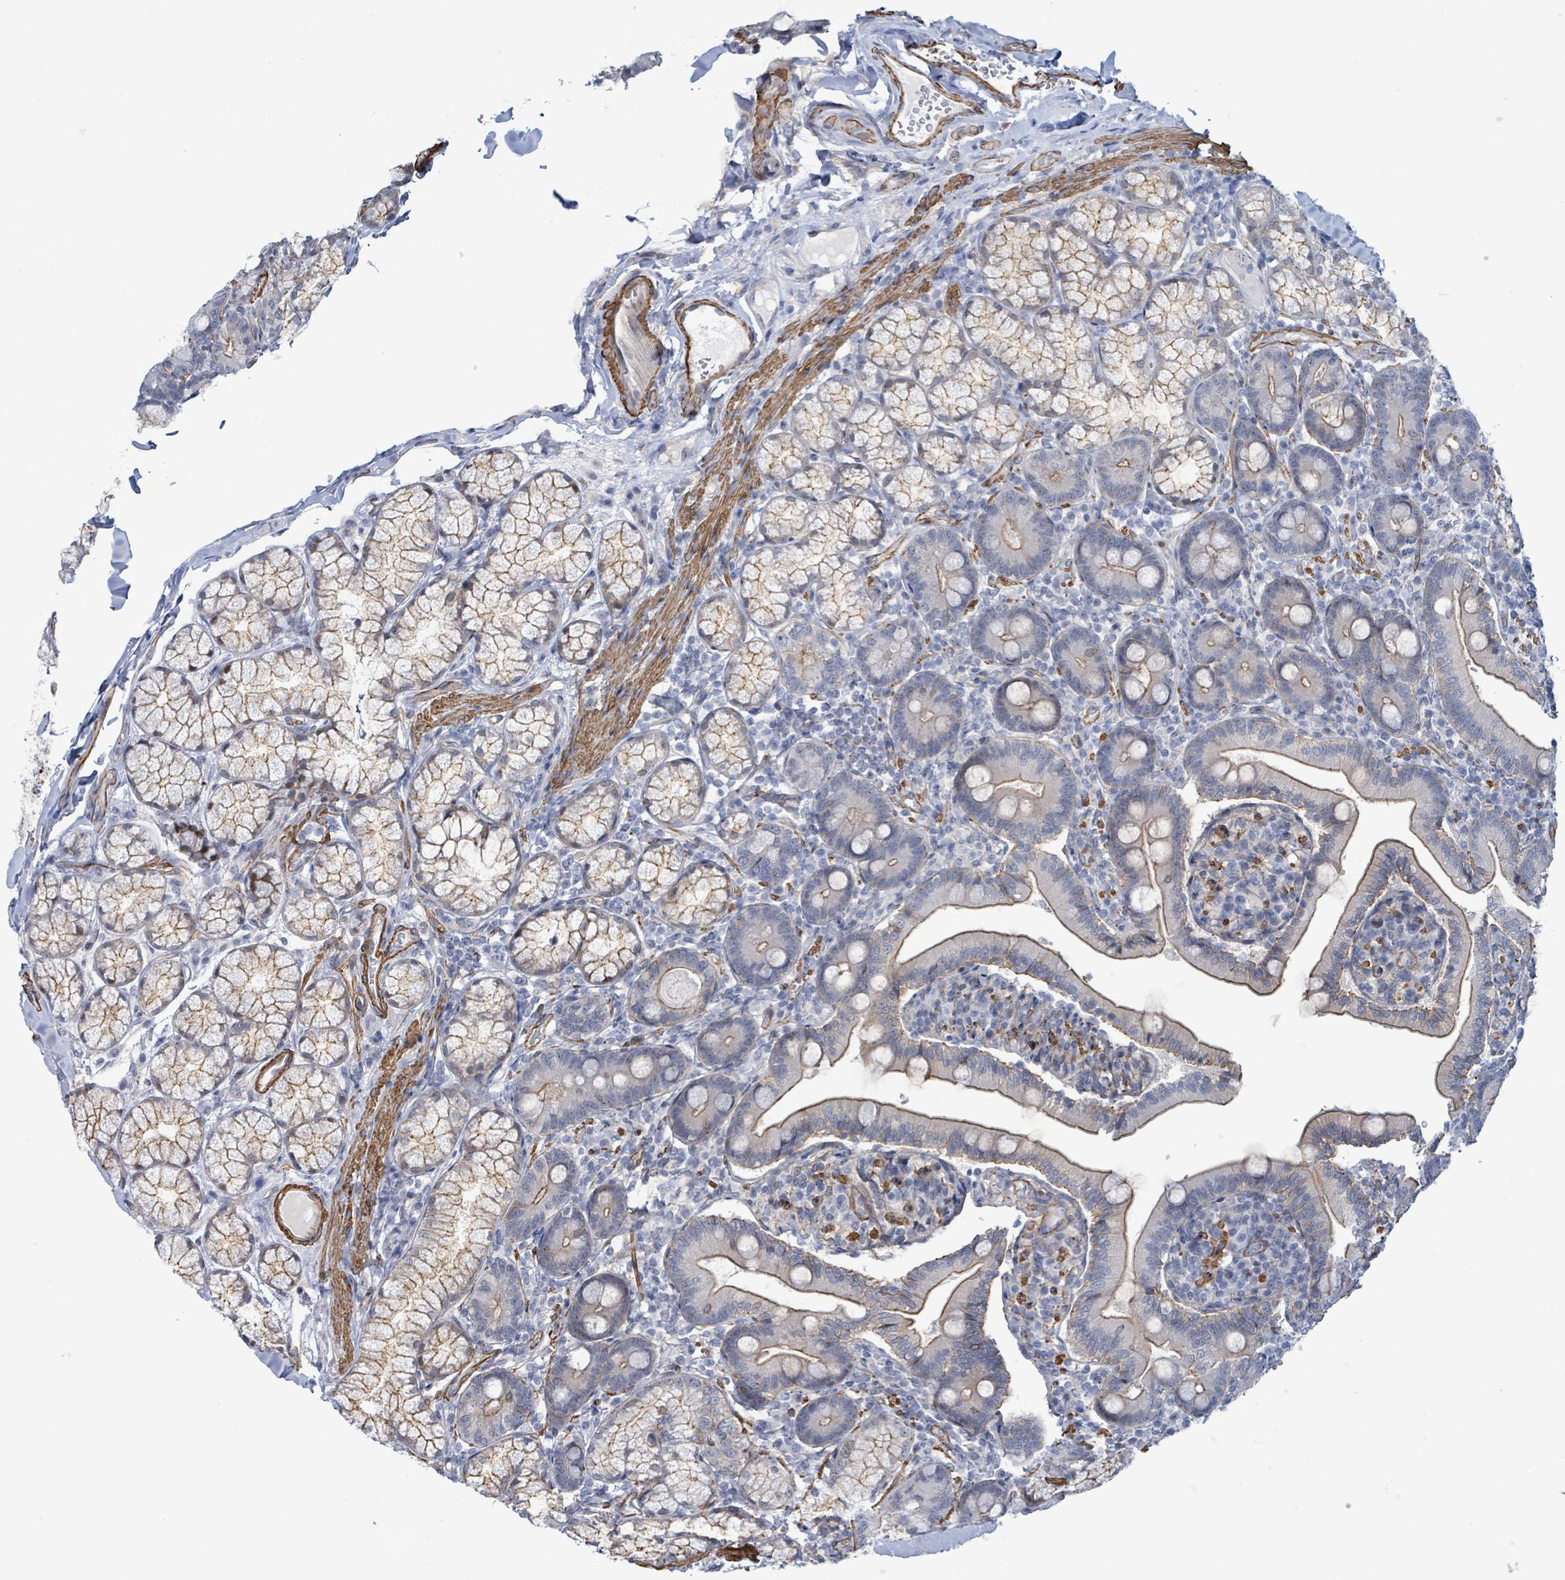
{"staining": {"intensity": "moderate", "quantity": ">75%", "location": "cytoplasmic/membranous"}, "tissue": "duodenum", "cell_type": "Glandular cells", "image_type": "normal", "snomed": [{"axis": "morphology", "description": "Normal tissue, NOS"}, {"axis": "topography", "description": "Duodenum"}], "caption": "Immunohistochemical staining of benign human duodenum demonstrates >75% levels of moderate cytoplasmic/membranous protein staining in about >75% of glandular cells. The staining was performed using DAB (3,3'-diaminobenzidine) to visualize the protein expression in brown, while the nuclei were stained in blue with hematoxylin (Magnification: 20x).", "gene": "DMRTC1B", "patient": {"sex": "female", "age": 67}}